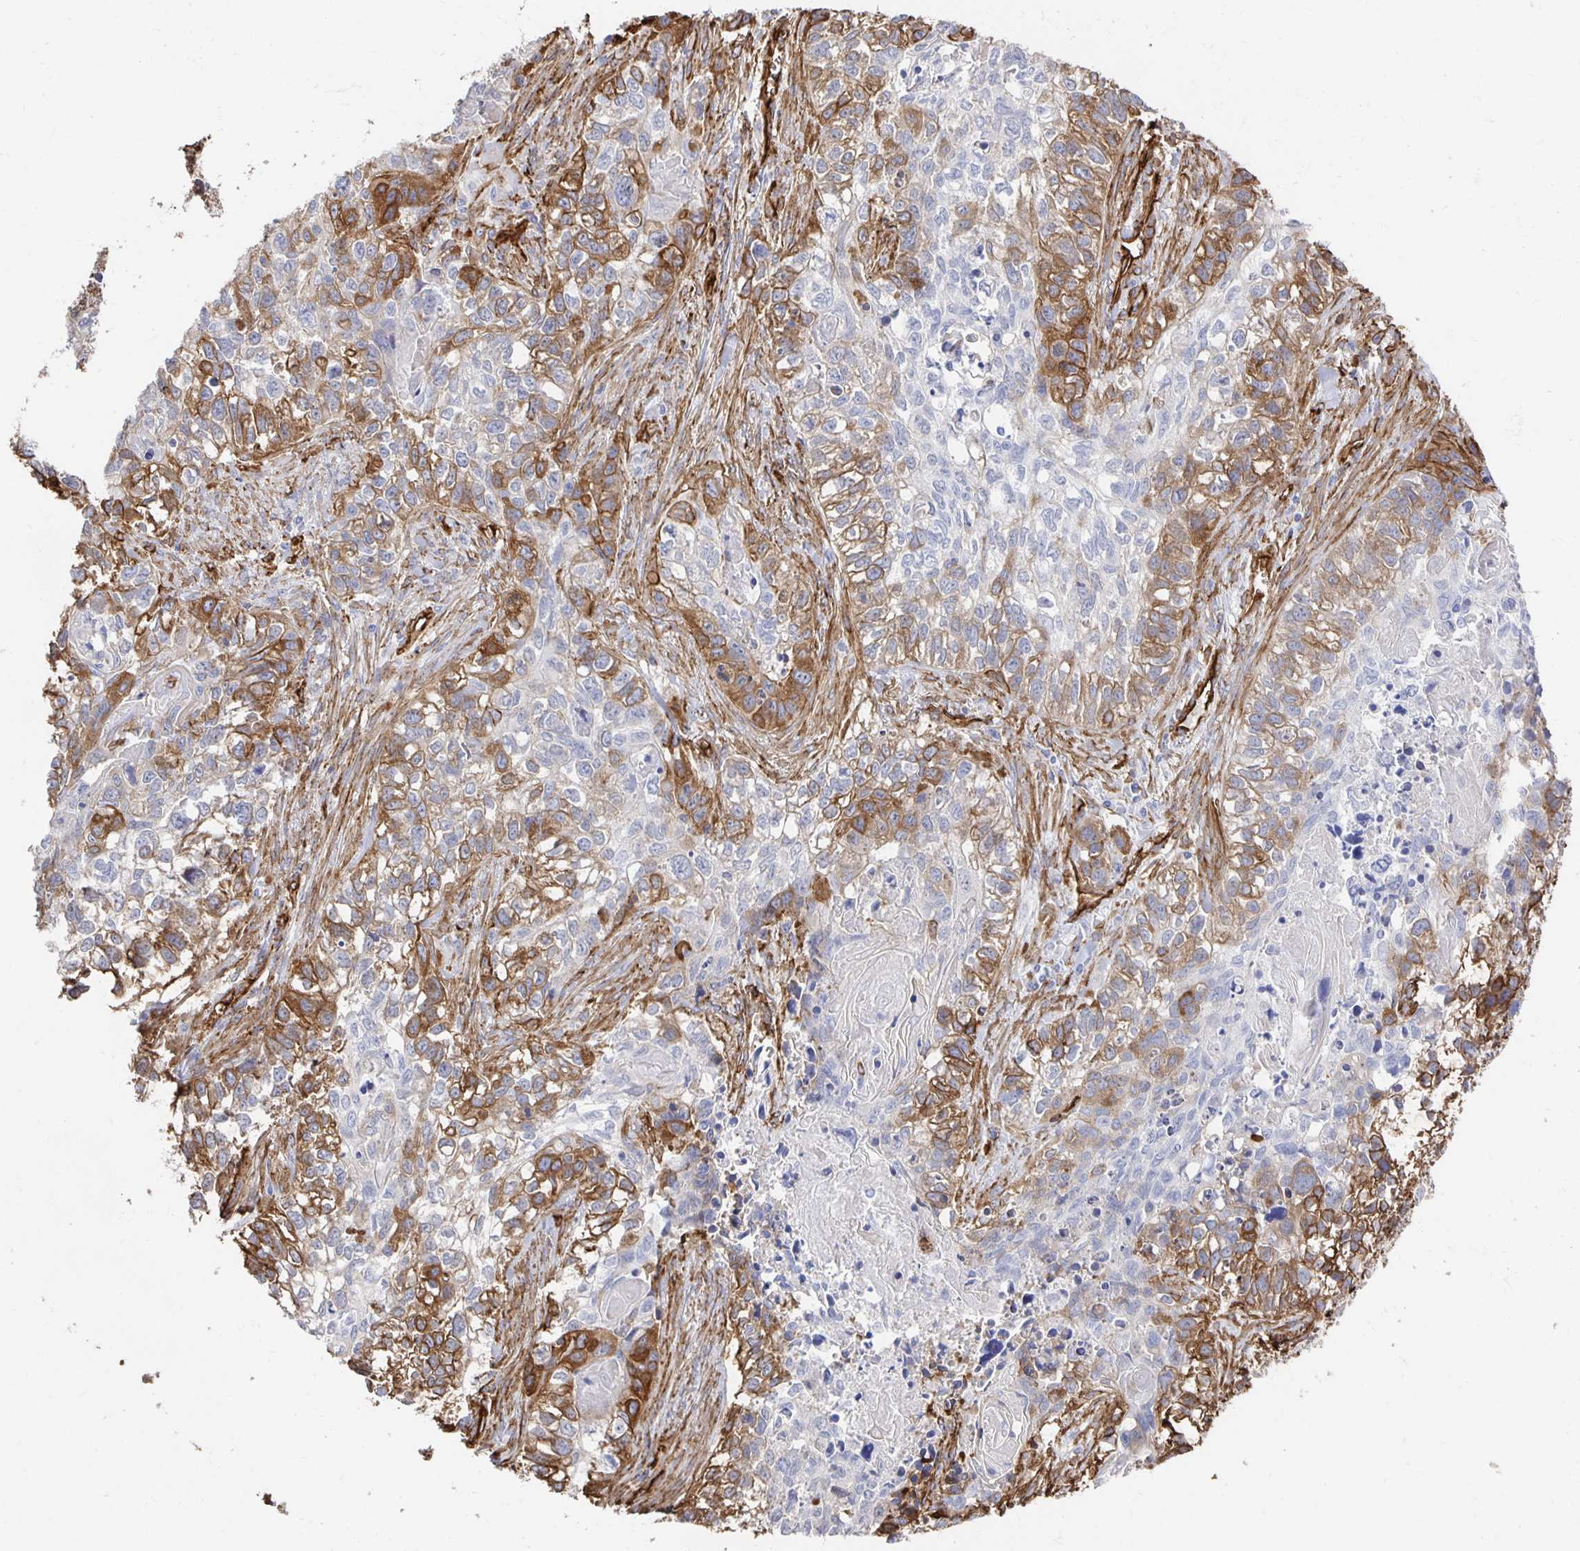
{"staining": {"intensity": "moderate", "quantity": "25%-75%", "location": "cytoplasmic/membranous"}, "tissue": "lung cancer", "cell_type": "Tumor cells", "image_type": "cancer", "snomed": [{"axis": "morphology", "description": "Squamous cell carcinoma, NOS"}, {"axis": "topography", "description": "Lung"}], "caption": "A brown stain shows moderate cytoplasmic/membranous positivity of a protein in lung squamous cell carcinoma tumor cells. (Stains: DAB in brown, nuclei in blue, Microscopy: brightfield microscopy at high magnification).", "gene": "VIPR2", "patient": {"sex": "male", "age": 74}}